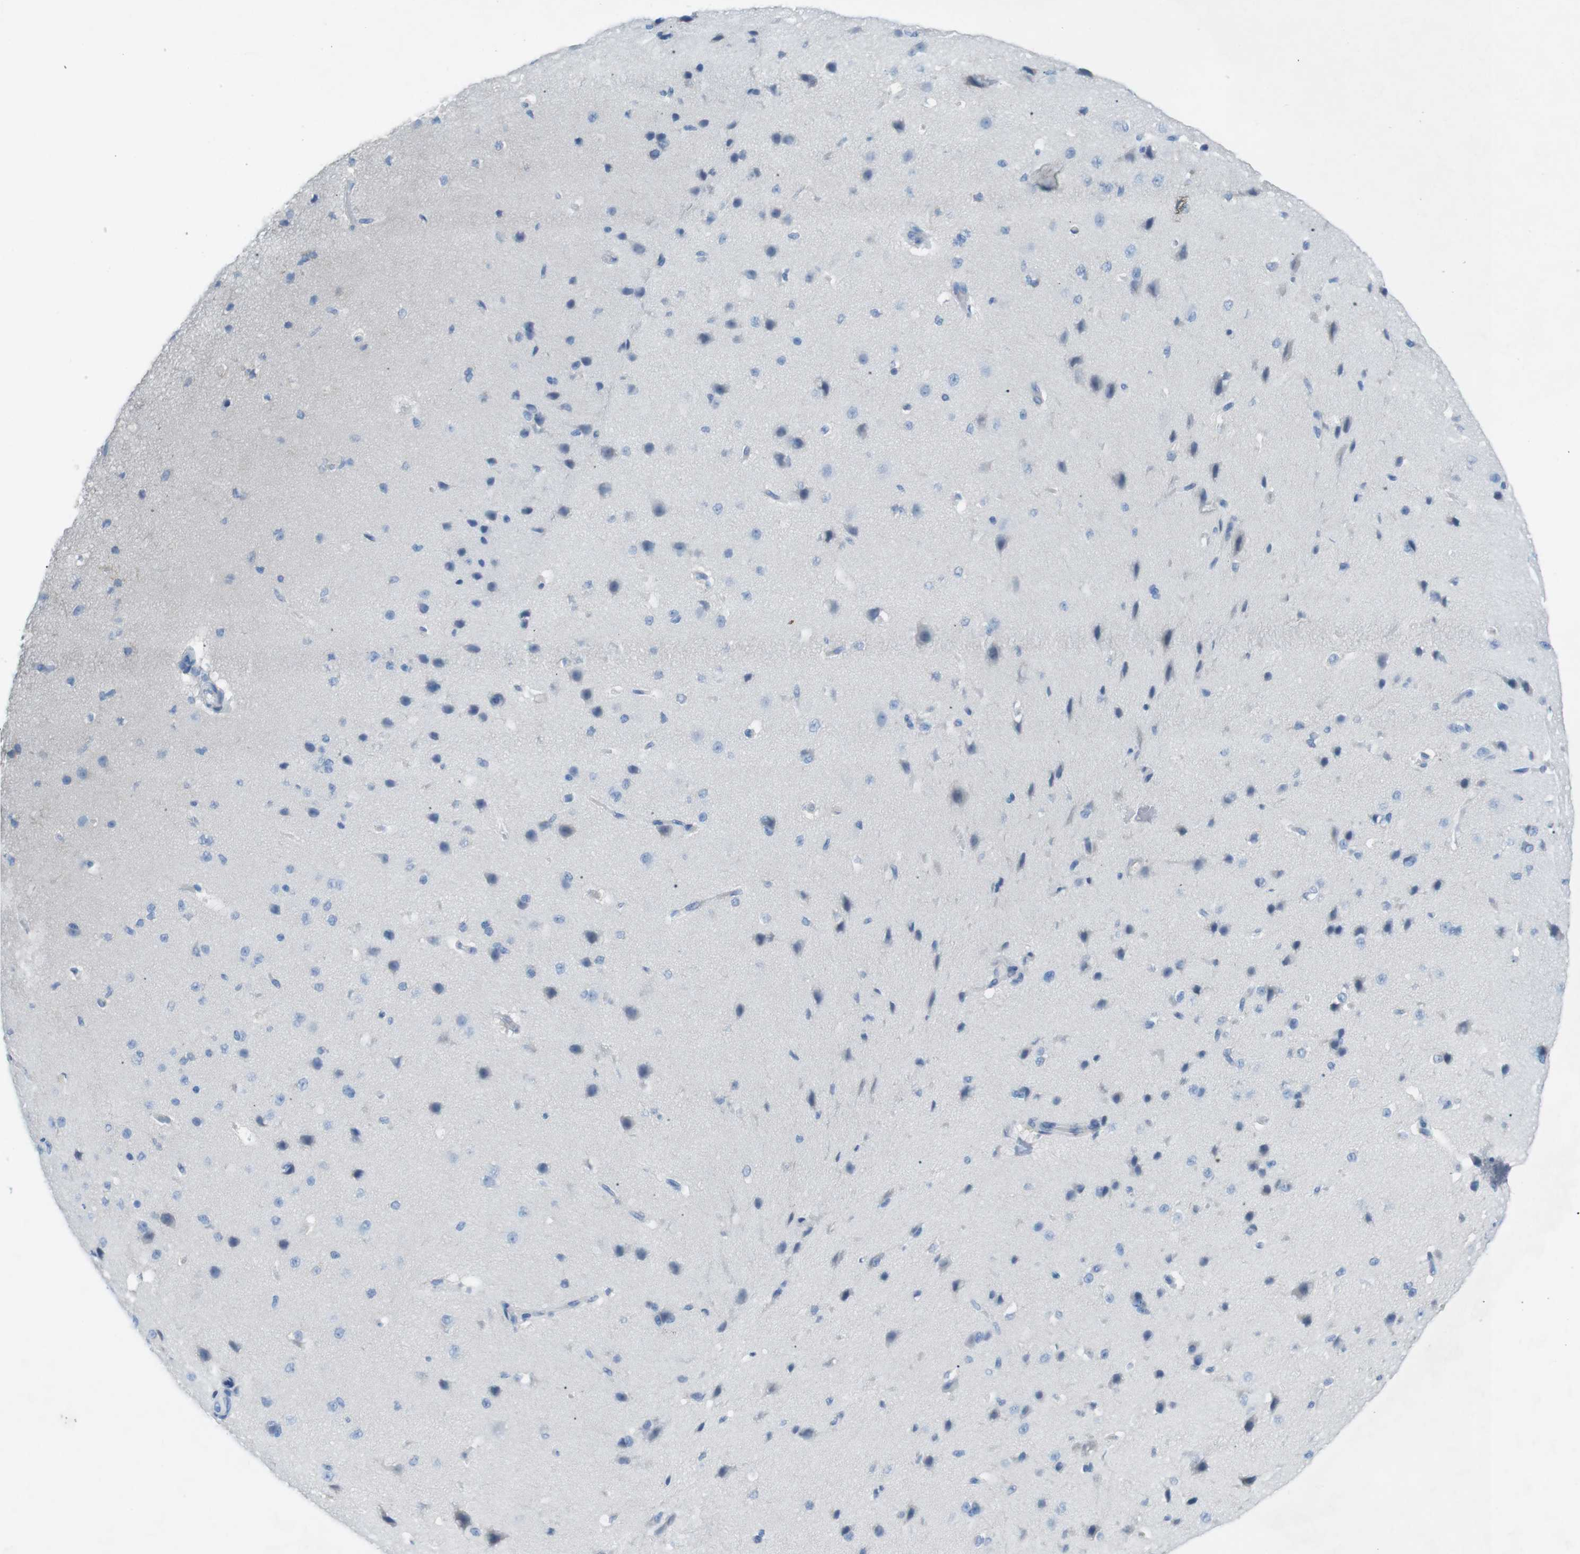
{"staining": {"intensity": "negative", "quantity": "none", "location": "none"}, "tissue": "cerebral cortex", "cell_type": "Endothelial cells", "image_type": "normal", "snomed": [{"axis": "morphology", "description": "Normal tissue, NOS"}, {"axis": "morphology", "description": "Developmental malformation"}, {"axis": "topography", "description": "Cerebral cortex"}], "caption": "Cerebral cortex was stained to show a protein in brown. There is no significant expression in endothelial cells. (DAB (3,3'-diaminobenzidine) IHC with hematoxylin counter stain).", "gene": "SALL4", "patient": {"sex": "female", "age": 30}}